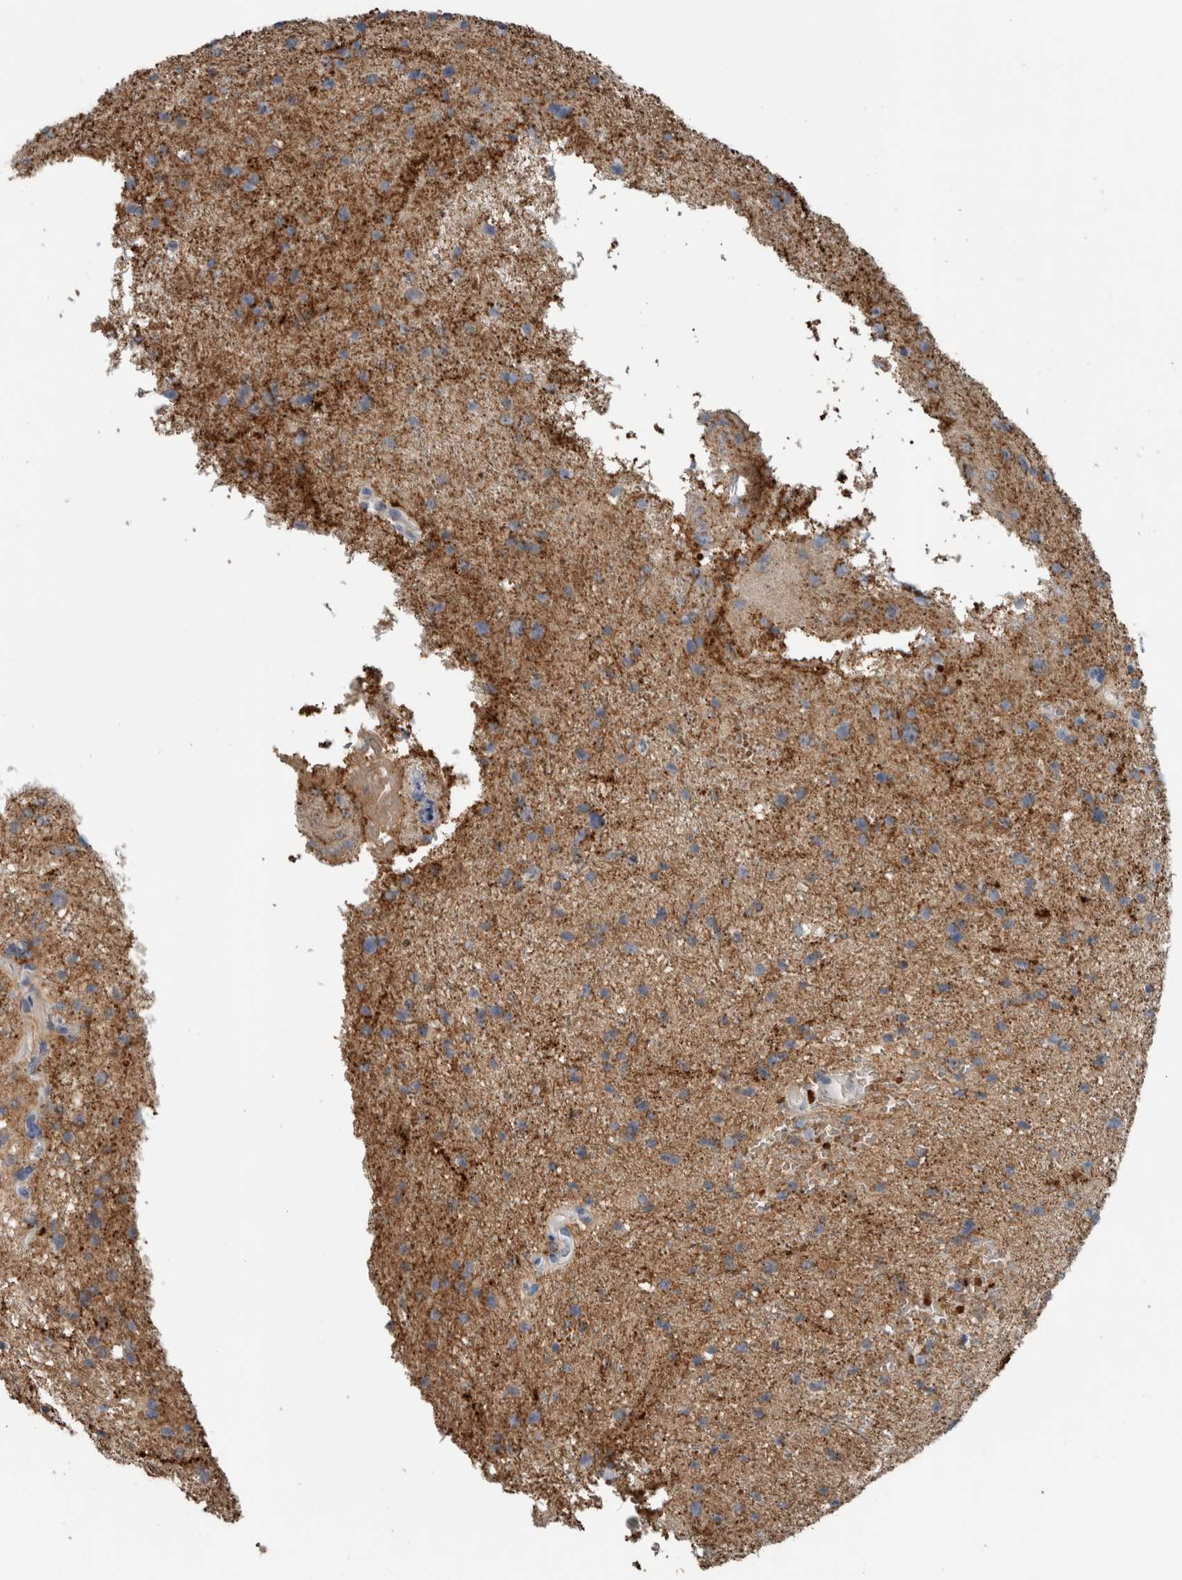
{"staining": {"intensity": "moderate", "quantity": "<25%", "location": "cytoplasmic/membranous"}, "tissue": "glioma", "cell_type": "Tumor cells", "image_type": "cancer", "snomed": [{"axis": "morphology", "description": "Glioma, malignant, Low grade"}, {"axis": "topography", "description": "Brain"}], "caption": "A low amount of moderate cytoplasmic/membranous positivity is present in approximately <25% of tumor cells in malignant glioma (low-grade) tissue. Immunohistochemistry stains the protein in brown and the nuclei are stained blue.", "gene": "SH3GL2", "patient": {"sex": "female", "age": 37}}